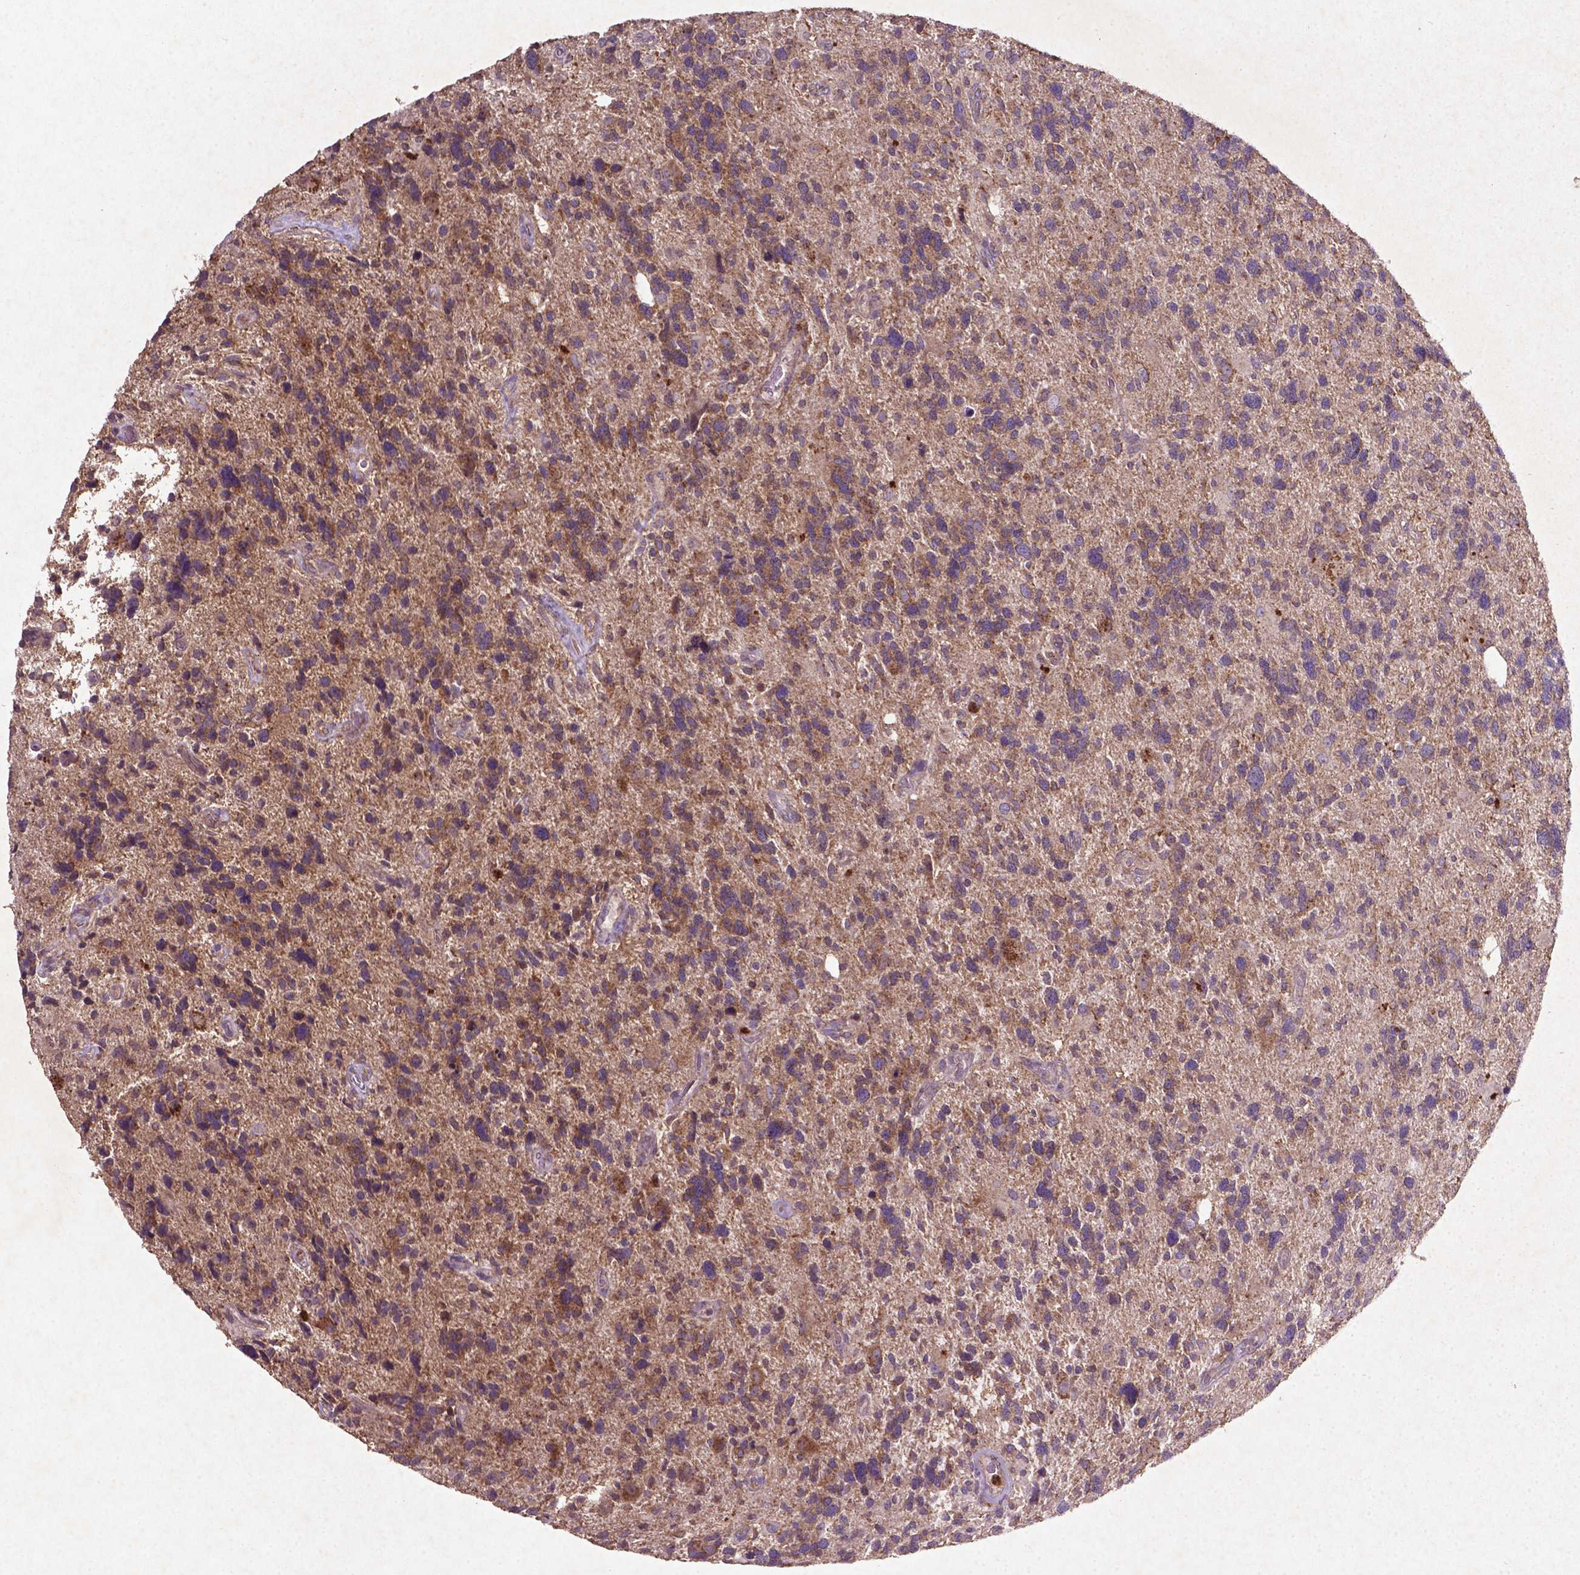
{"staining": {"intensity": "moderate", "quantity": ">75%", "location": "cytoplasmic/membranous"}, "tissue": "glioma", "cell_type": "Tumor cells", "image_type": "cancer", "snomed": [{"axis": "morphology", "description": "Glioma, malignant, High grade"}, {"axis": "topography", "description": "Brain"}], "caption": "Immunohistochemical staining of human high-grade glioma (malignant) shows medium levels of moderate cytoplasmic/membranous staining in about >75% of tumor cells.", "gene": "MTOR", "patient": {"sex": "male", "age": 49}}